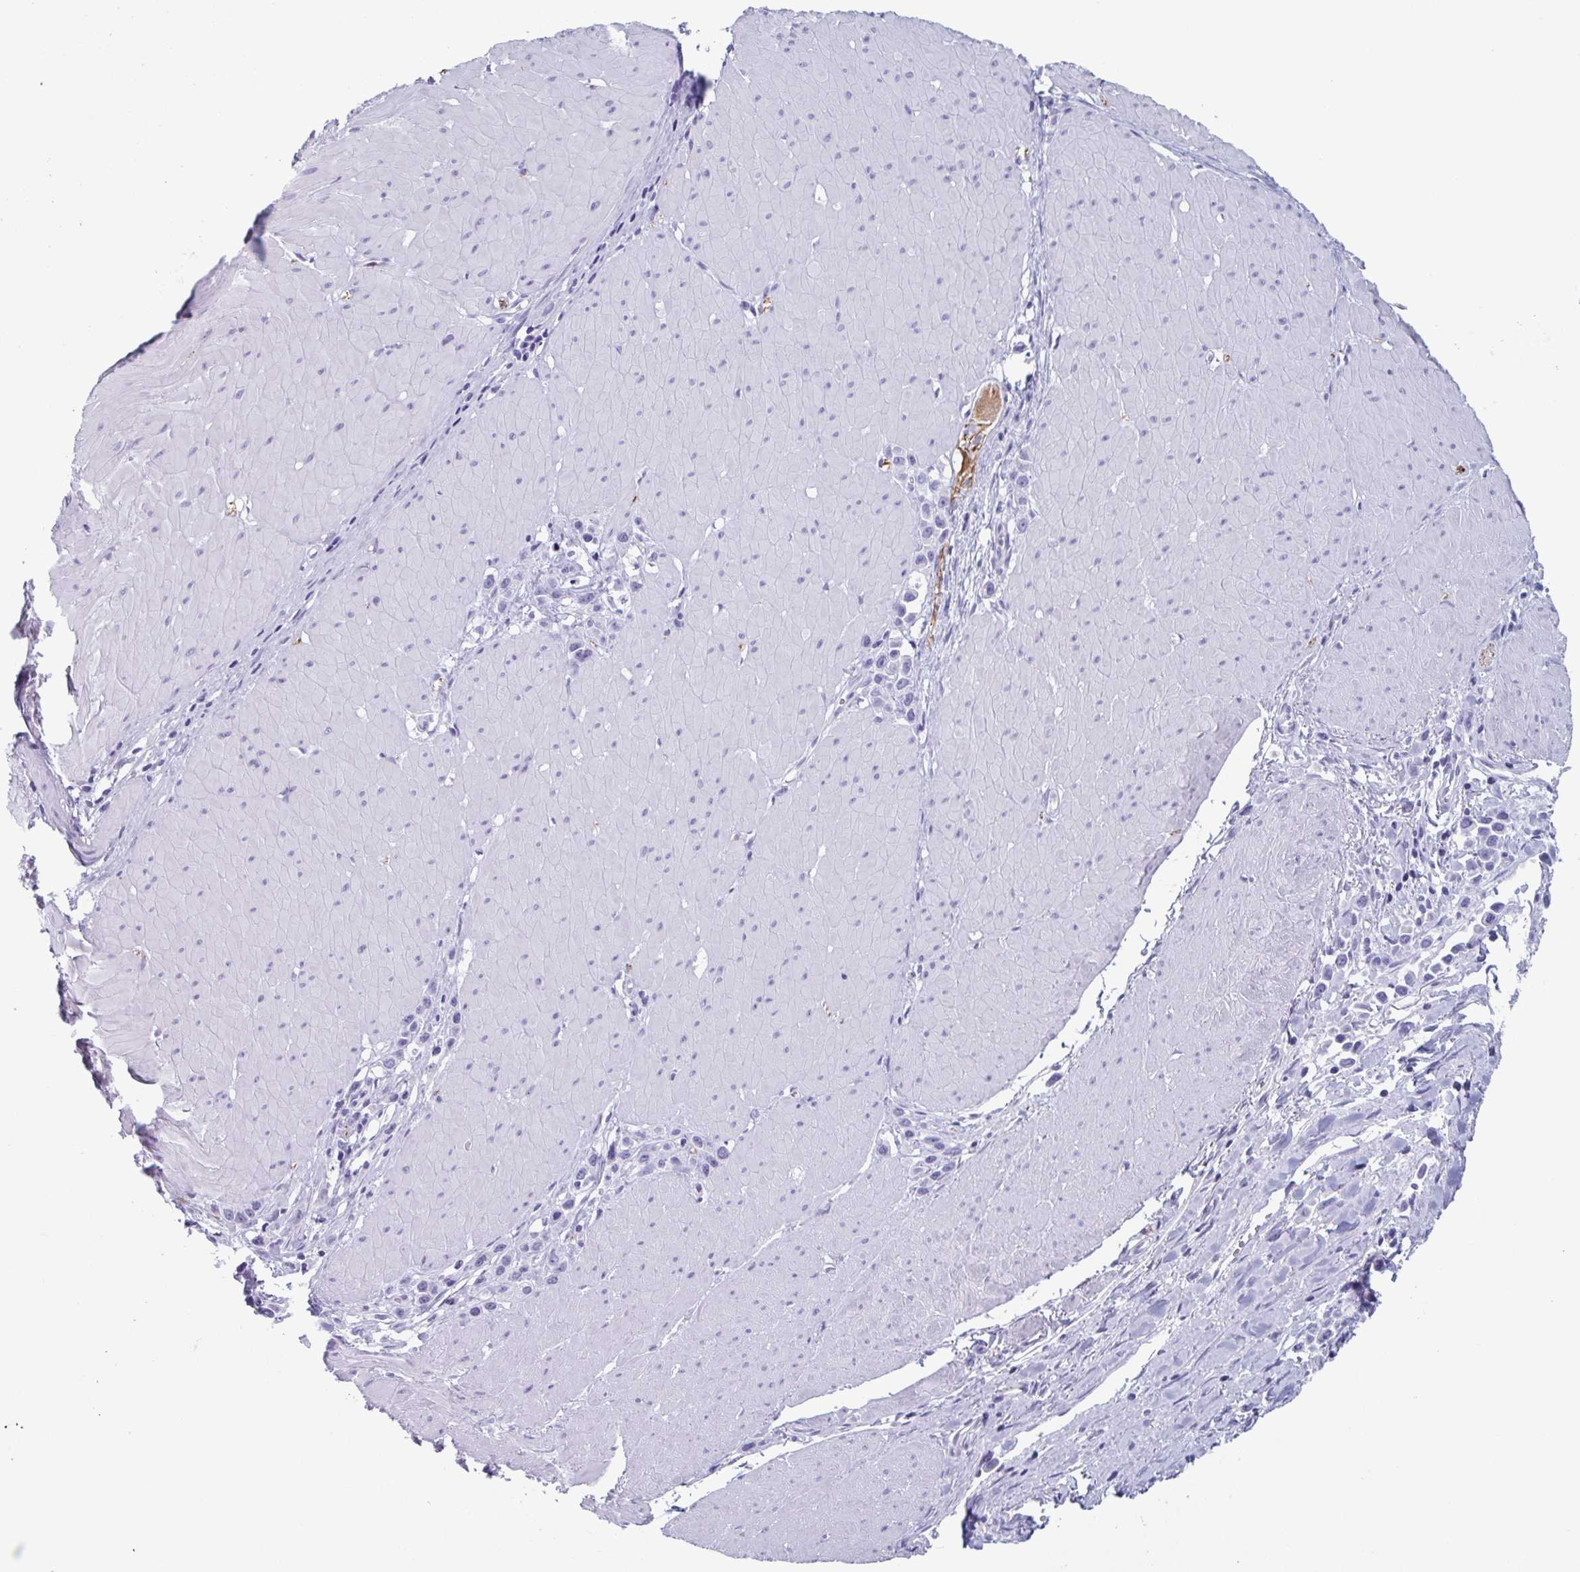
{"staining": {"intensity": "negative", "quantity": "none", "location": "none"}, "tissue": "stomach cancer", "cell_type": "Tumor cells", "image_type": "cancer", "snomed": [{"axis": "morphology", "description": "Adenocarcinoma, NOS"}, {"axis": "topography", "description": "Stomach"}], "caption": "A high-resolution photomicrograph shows immunohistochemistry (IHC) staining of stomach adenocarcinoma, which exhibits no significant positivity in tumor cells. (Brightfield microscopy of DAB (3,3'-diaminobenzidine) immunohistochemistry (IHC) at high magnification).", "gene": "BPI", "patient": {"sex": "male", "age": 47}}